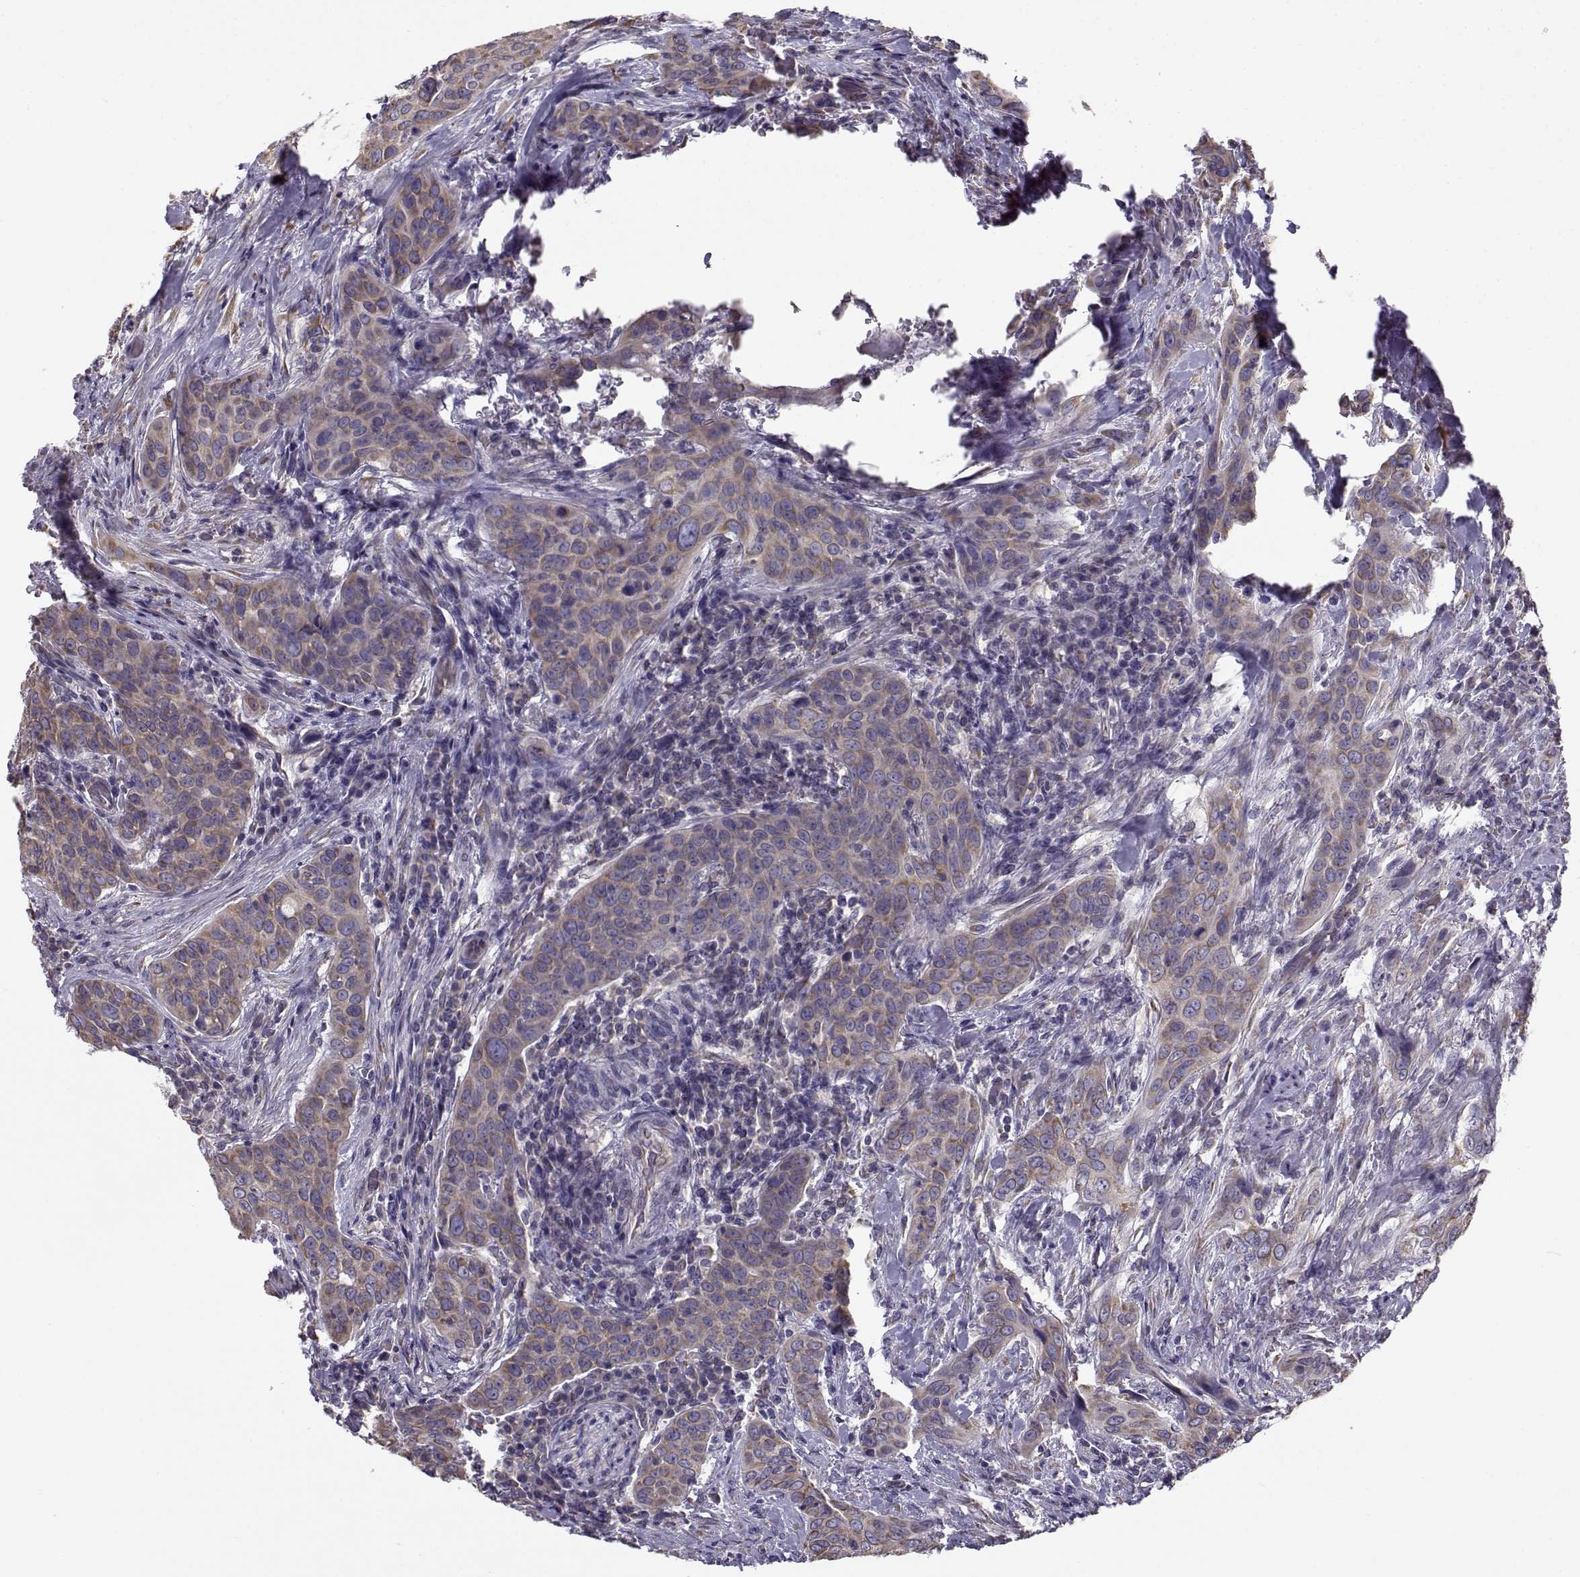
{"staining": {"intensity": "weak", "quantity": ">75%", "location": "cytoplasmic/membranous"}, "tissue": "urothelial cancer", "cell_type": "Tumor cells", "image_type": "cancer", "snomed": [{"axis": "morphology", "description": "Urothelial carcinoma, High grade"}, {"axis": "topography", "description": "Urinary bladder"}], "caption": "Immunohistochemistry (IHC) (DAB (3,3'-diaminobenzidine)) staining of human urothelial carcinoma (high-grade) shows weak cytoplasmic/membranous protein staining in about >75% of tumor cells.", "gene": "BEND6", "patient": {"sex": "male", "age": 82}}